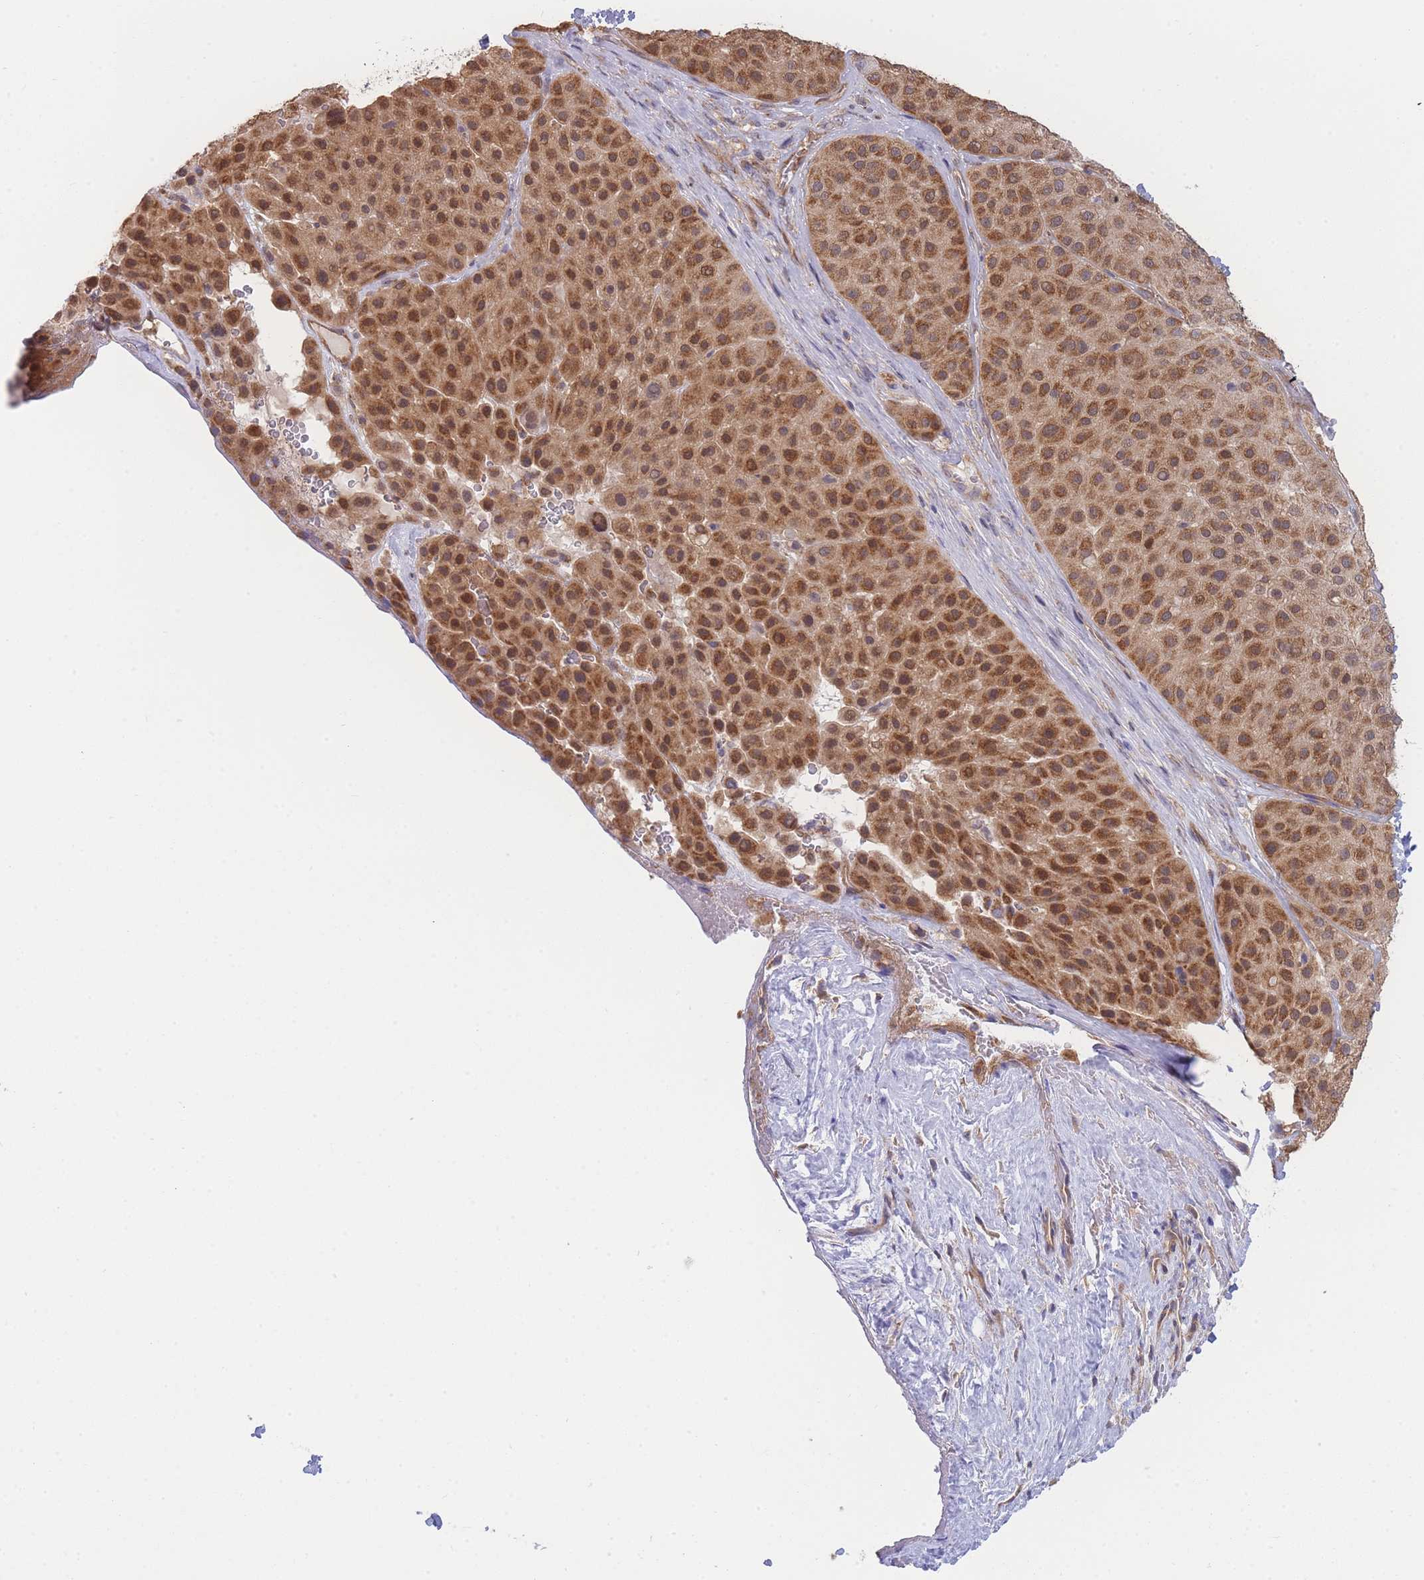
{"staining": {"intensity": "strong", "quantity": ">75%", "location": "cytoplasmic/membranous"}, "tissue": "melanoma", "cell_type": "Tumor cells", "image_type": "cancer", "snomed": [{"axis": "morphology", "description": "Malignant melanoma, Metastatic site"}, {"axis": "topography", "description": "Smooth muscle"}], "caption": "DAB (3,3'-diaminobenzidine) immunohistochemical staining of human malignant melanoma (metastatic site) exhibits strong cytoplasmic/membranous protein expression in about >75% of tumor cells. (DAB IHC with brightfield microscopy, high magnification).", "gene": "MRPS18B", "patient": {"sex": "male", "age": 41}}